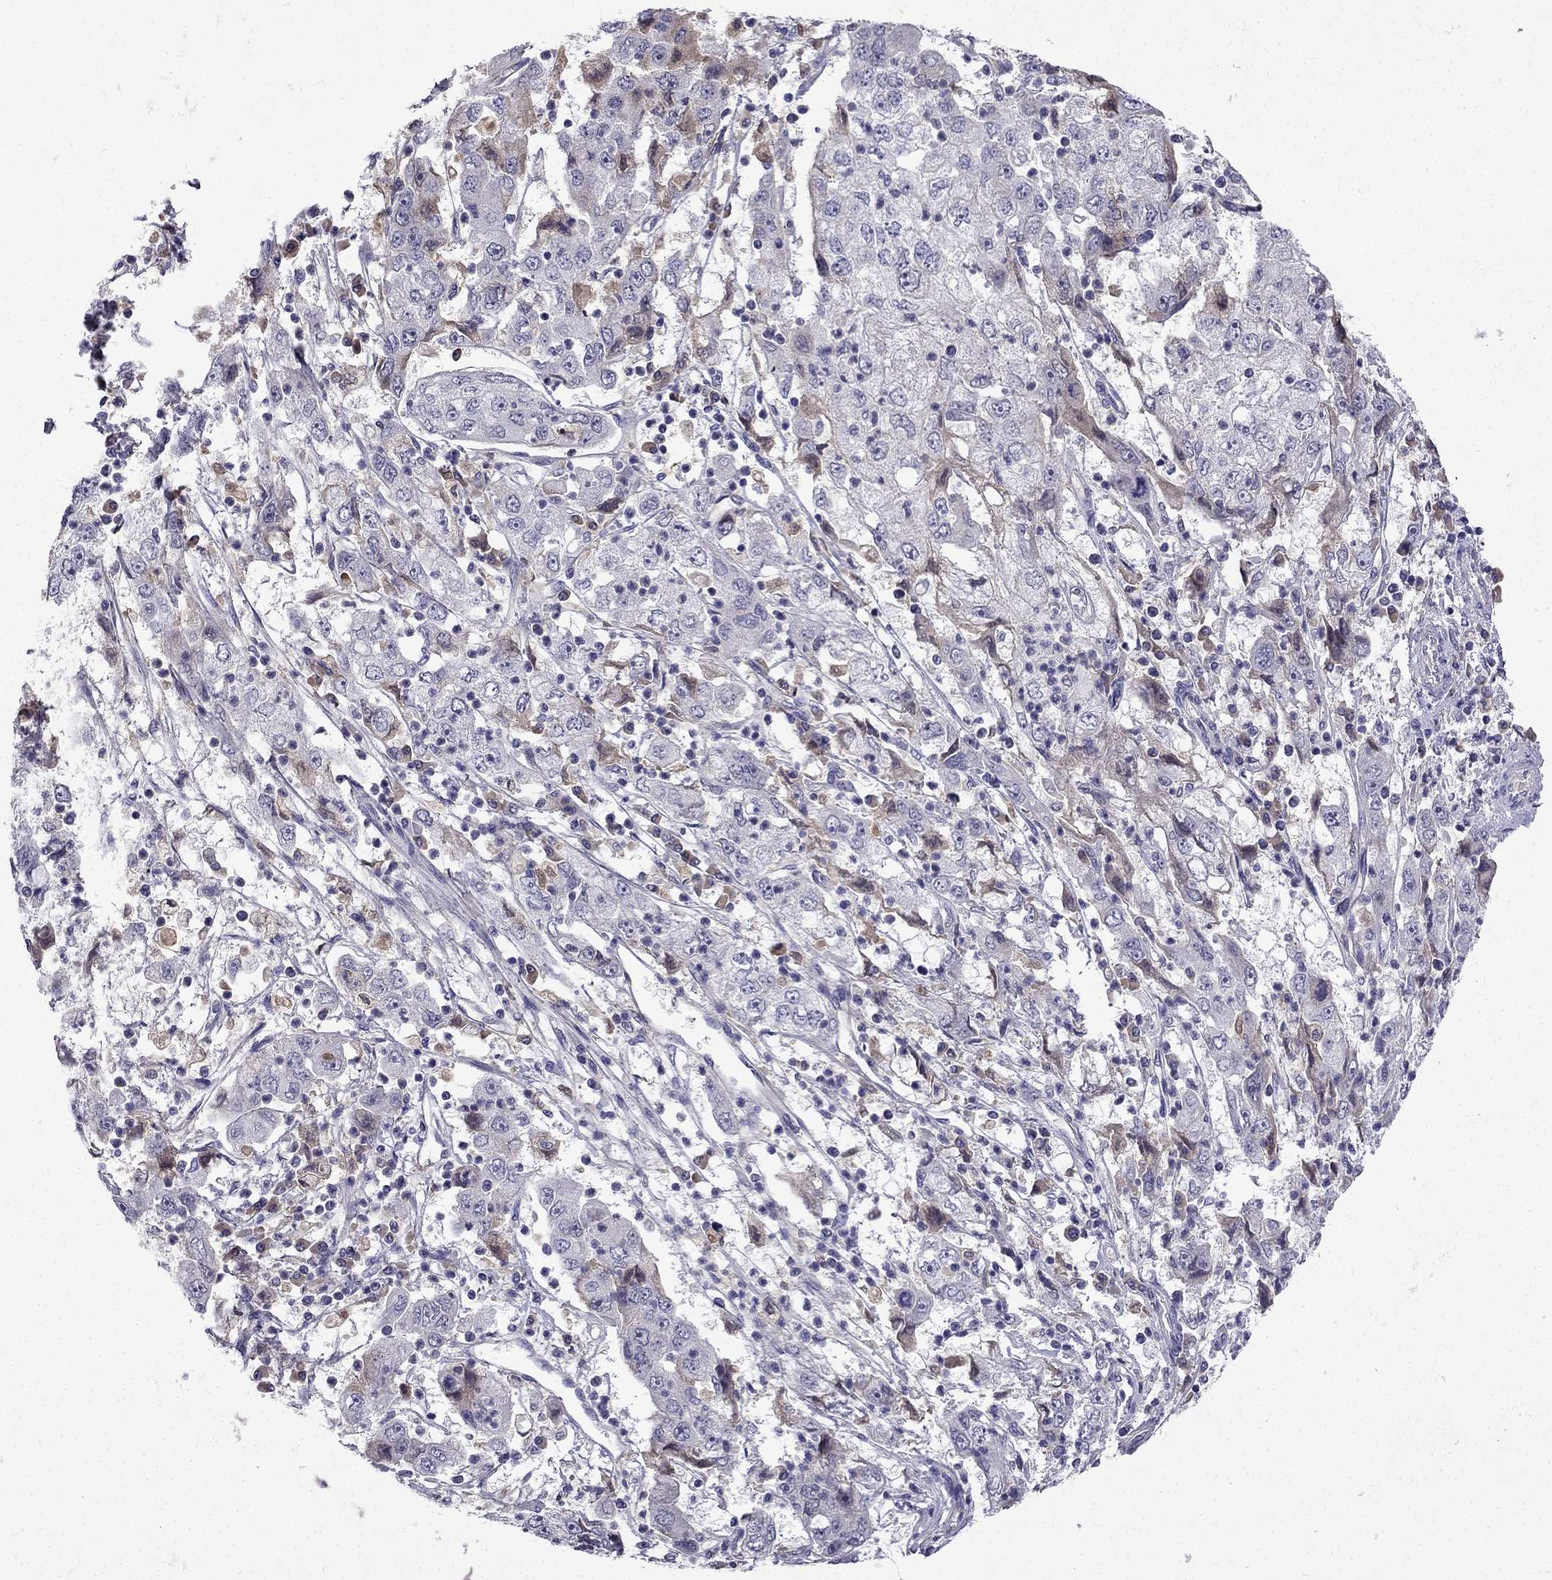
{"staining": {"intensity": "negative", "quantity": "none", "location": "none"}, "tissue": "cervical cancer", "cell_type": "Tumor cells", "image_type": "cancer", "snomed": [{"axis": "morphology", "description": "Squamous cell carcinoma, NOS"}, {"axis": "topography", "description": "Cervix"}], "caption": "This is an immunohistochemistry (IHC) image of human squamous cell carcinoma (cervical). There is no expression in tumor cells.", "gene": "UHRF1", "patient": {"sex": "female", "age": 36}}